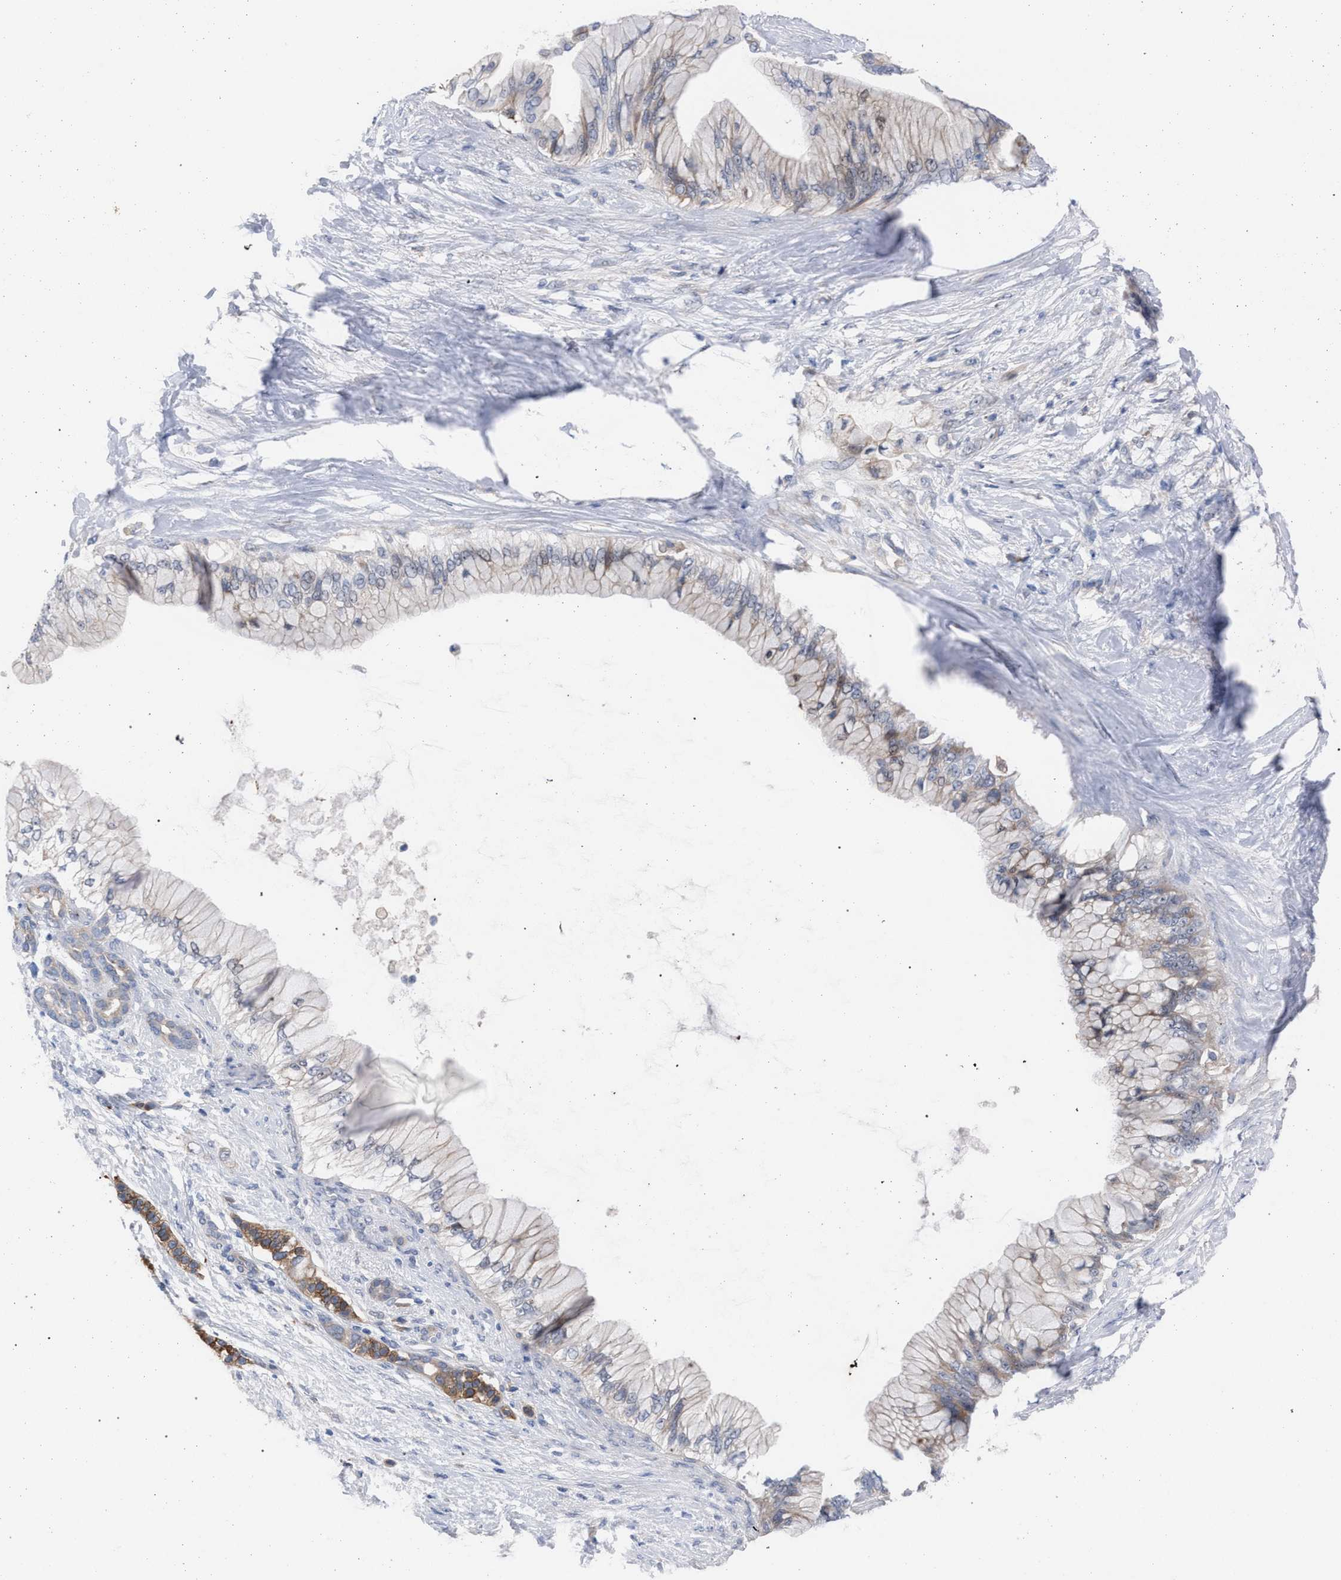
{"staining": {"intensity": "weak", "quantity": "<25%", "location": "cytoplasmic/membranous"}, "tissue": "pancreatic cancer", "cell_type": "Tumor cells", "image_type": "cancer", "snomed": [{"axis": "morphology", "description": "Adenocarcinoma, NOS"}, {"axis": "topography", "description": "Pancreas"}], "caption": "The IHC image has no significant staining in tumor cells of adenocarcinoma (pancreatic) tissue.", "gene": "FHOD3", "patient": {"sex": "male", "age": 59}}